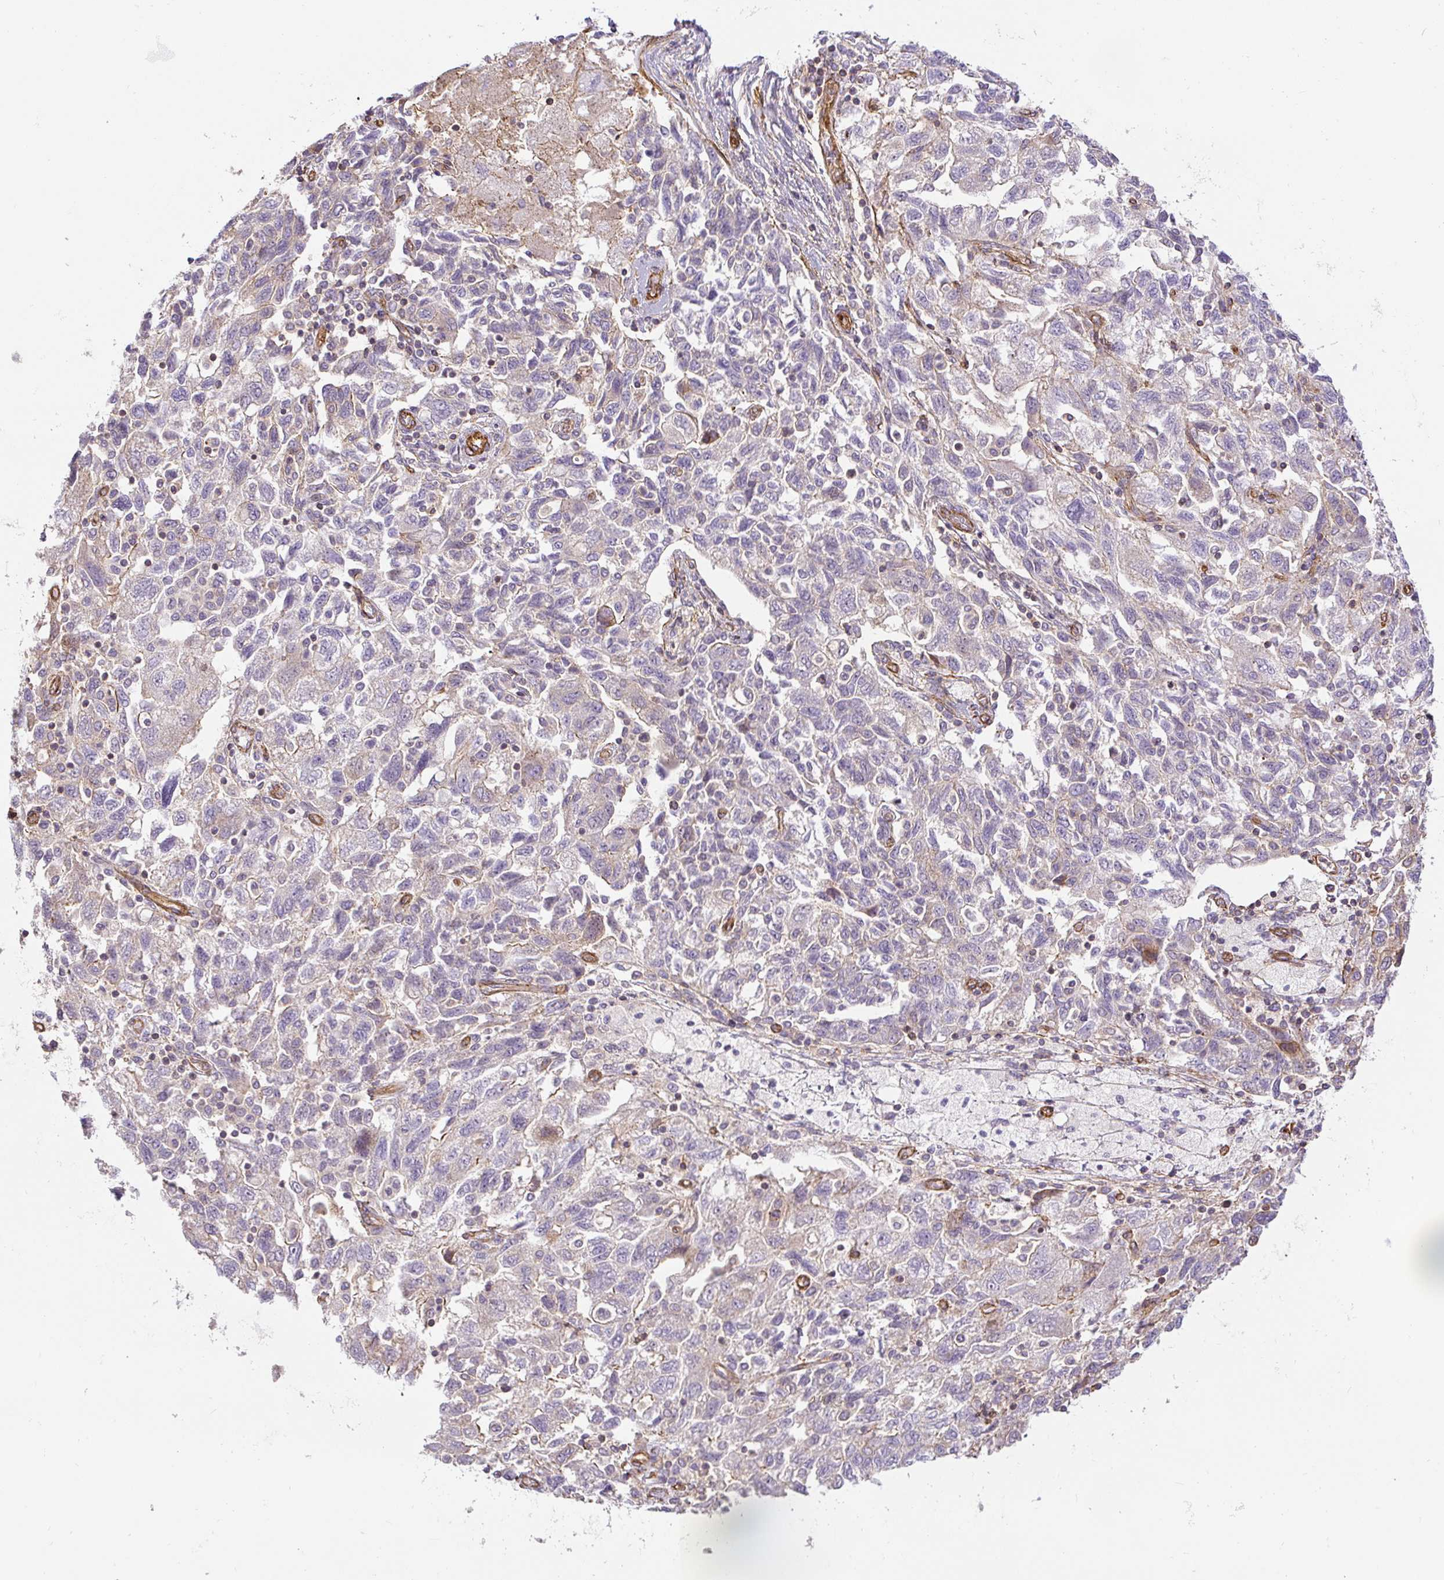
{"staining": {"intensity": "negative", "quantity": "none", "location": "none"}, "tissue": "ovarian cancer", "cell_type": "Tumor cells", "image_type": "cancer", "snomed": [{"axis": "morphology", "description": "Carcinoma, NOS"}, {"axis": "morphology", "description": "Cystadenocarcinoma, serous, NOS"}, {"axis": "topography", "description": "Ovary"}], "caption": "This is a photomicrograph of immunohistochemistry staining of ovarian cancer, which shows no staining in tumor cells.", "gene": "MYL12A", "patient": {"sex": "female", "age": 69}}